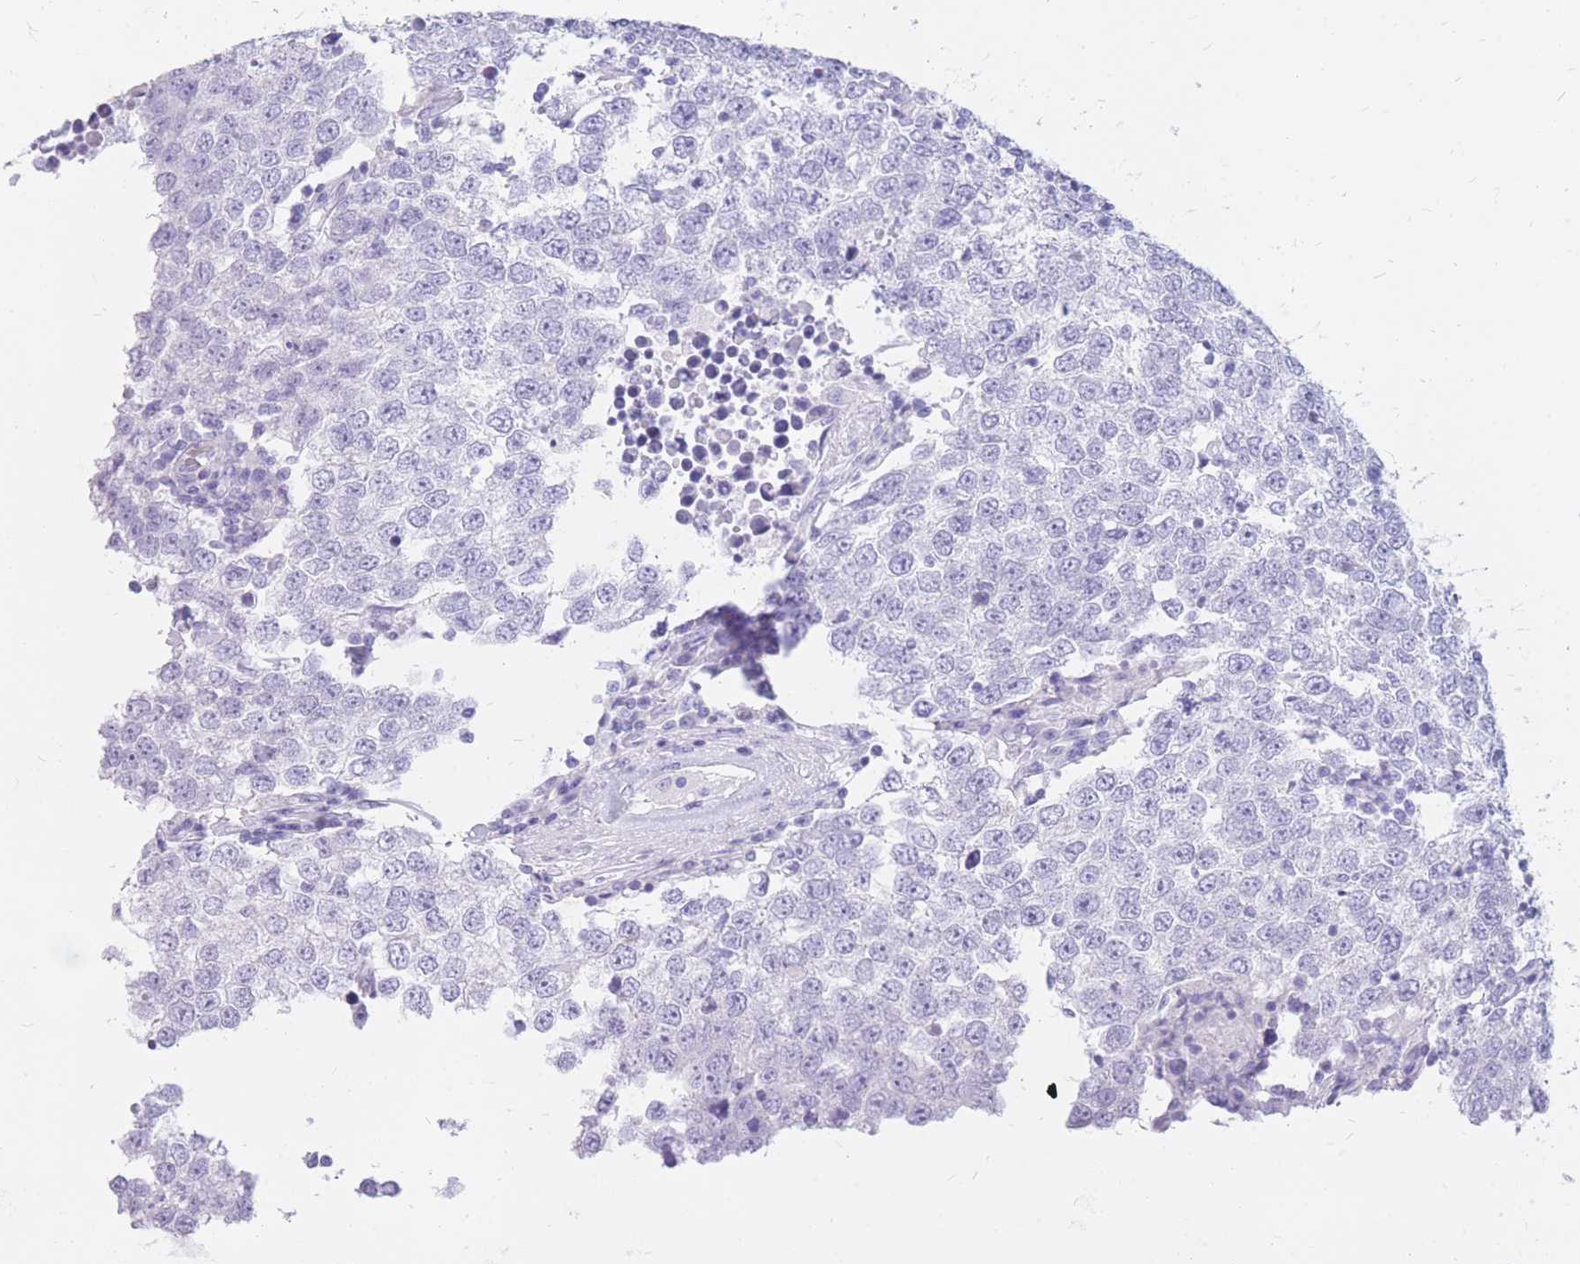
{"staining": {"intensity": "negative", "quantity": "none", "location": "none"}, "tissue": "testis cancer", "cell_type": "Tumor cells", "image_type": "cancer", "snomed": [{"axis": "morphology", "description": "Seminoma, NOS"}, {"axis": "morphology", "description": "Carcinoma, Embryonal, NOS"}, {"axis": "topography", "description": "Testis"}], "caption": "Immunohistochemistry (IHC) histopathology image of human testis cancer (embryonal carcinoma) stained for a protein (brown), which reveals no staining in tumor cells.", "gene": "CYP21A2", "patient": {"sex": "male", "age": 28}}